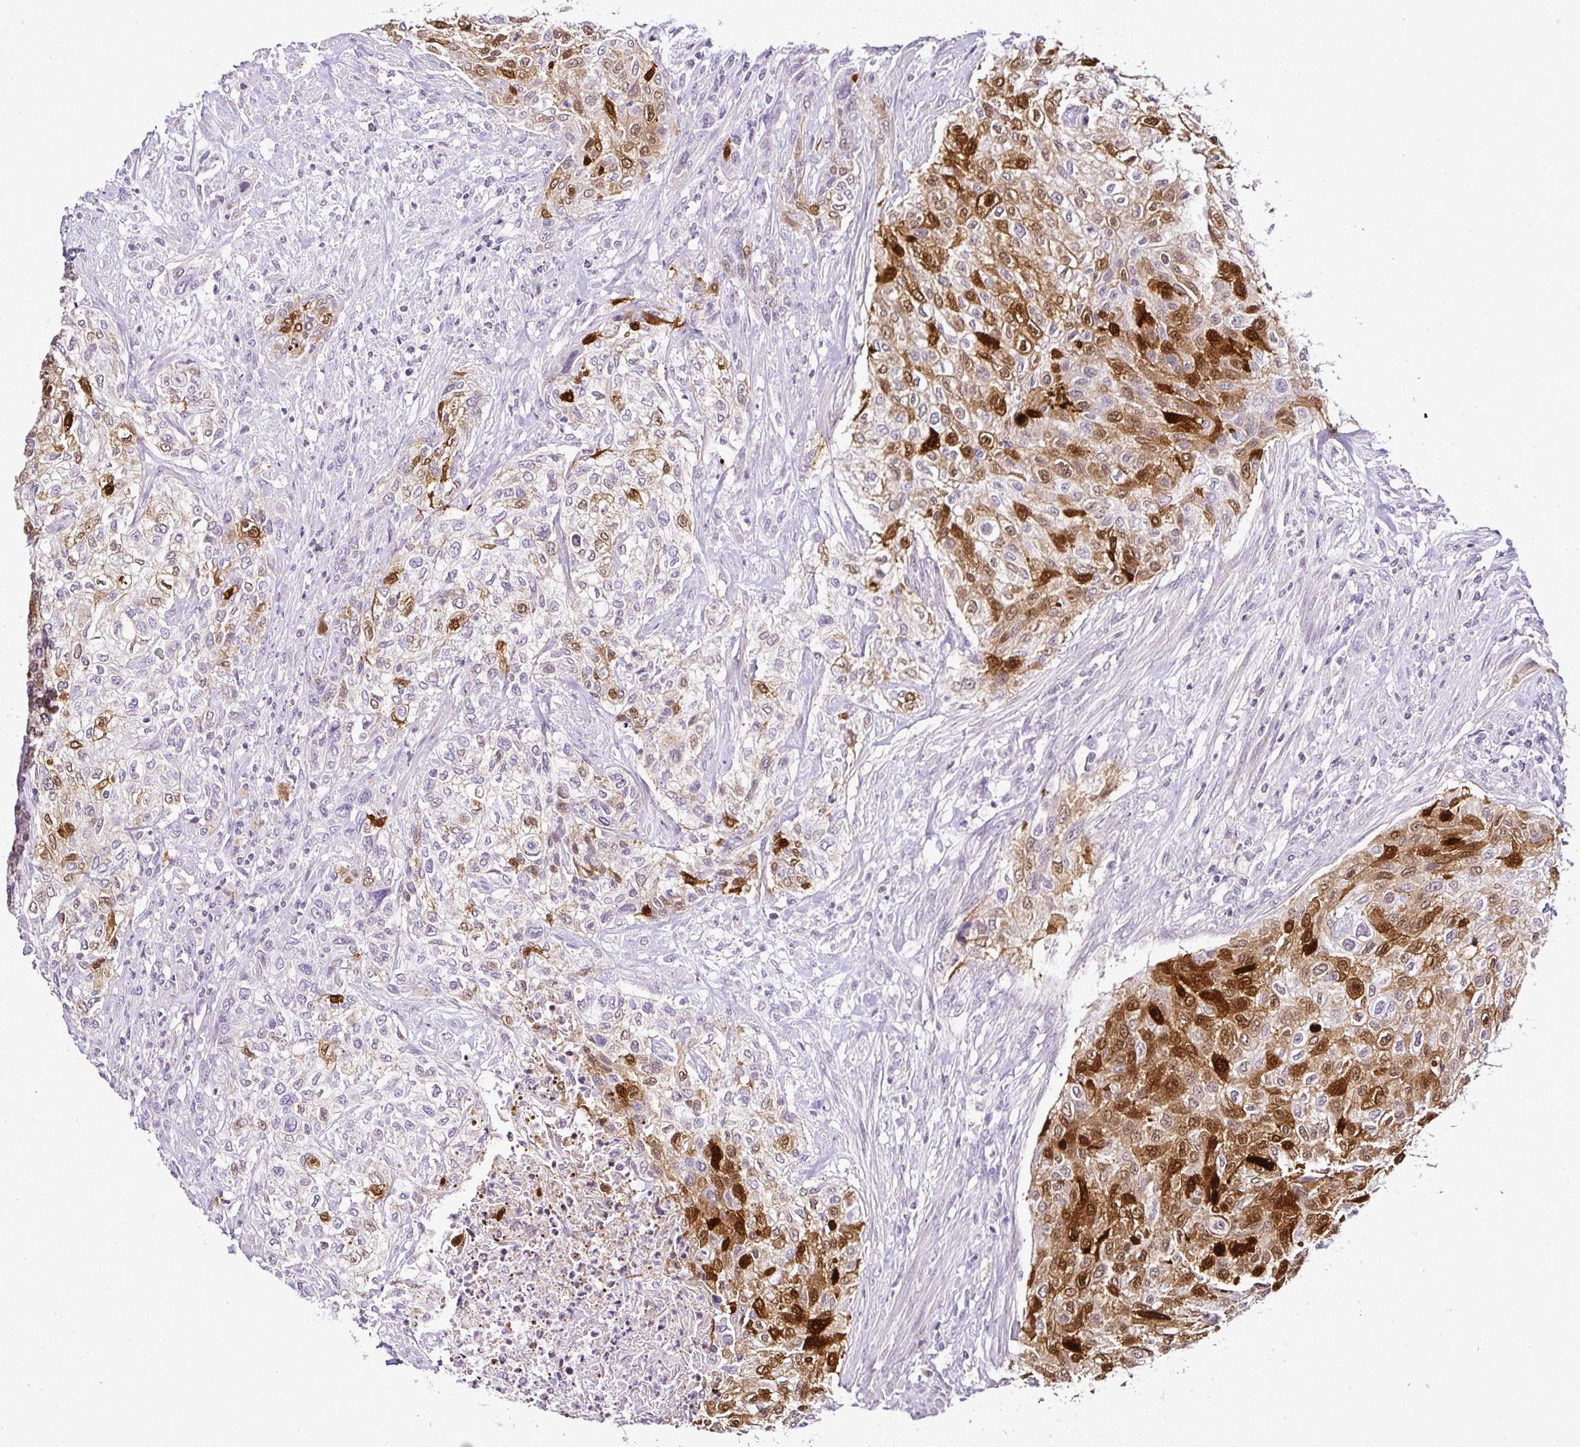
{"staining": {"intensity": "strong", "quantity": "25%-75%", "location": "cytoplasmic/membranous,nuclear"}, "tissue": "urothelial cancer", "cell_type": "Tumor cells", "image_type": "cancer", "snomed": [{"axis": "morphology", "description": "Normal tissue, NOS"}, {"axis": "morphology", "description": "Urothelial carcinoma, NOS"}, {"axis": "topography", "description": "Urinary bladder"}, {"axis": "topography", "description": "Peripheral nerve tissue"}], "caption": "Tumor cells reveal strong cytoplasmic/membranous and nuclear positivity in about 25%-75% of cells in transitional cell carcinoma. The staining was performed using DAB (3,3'-diaminobenzidine), with brown indicating positive protein expression. Nuclei are stained blue with hematoxylin.", "gene": "SERPINB3", "patient": {"sex": "male", "age": 35}}